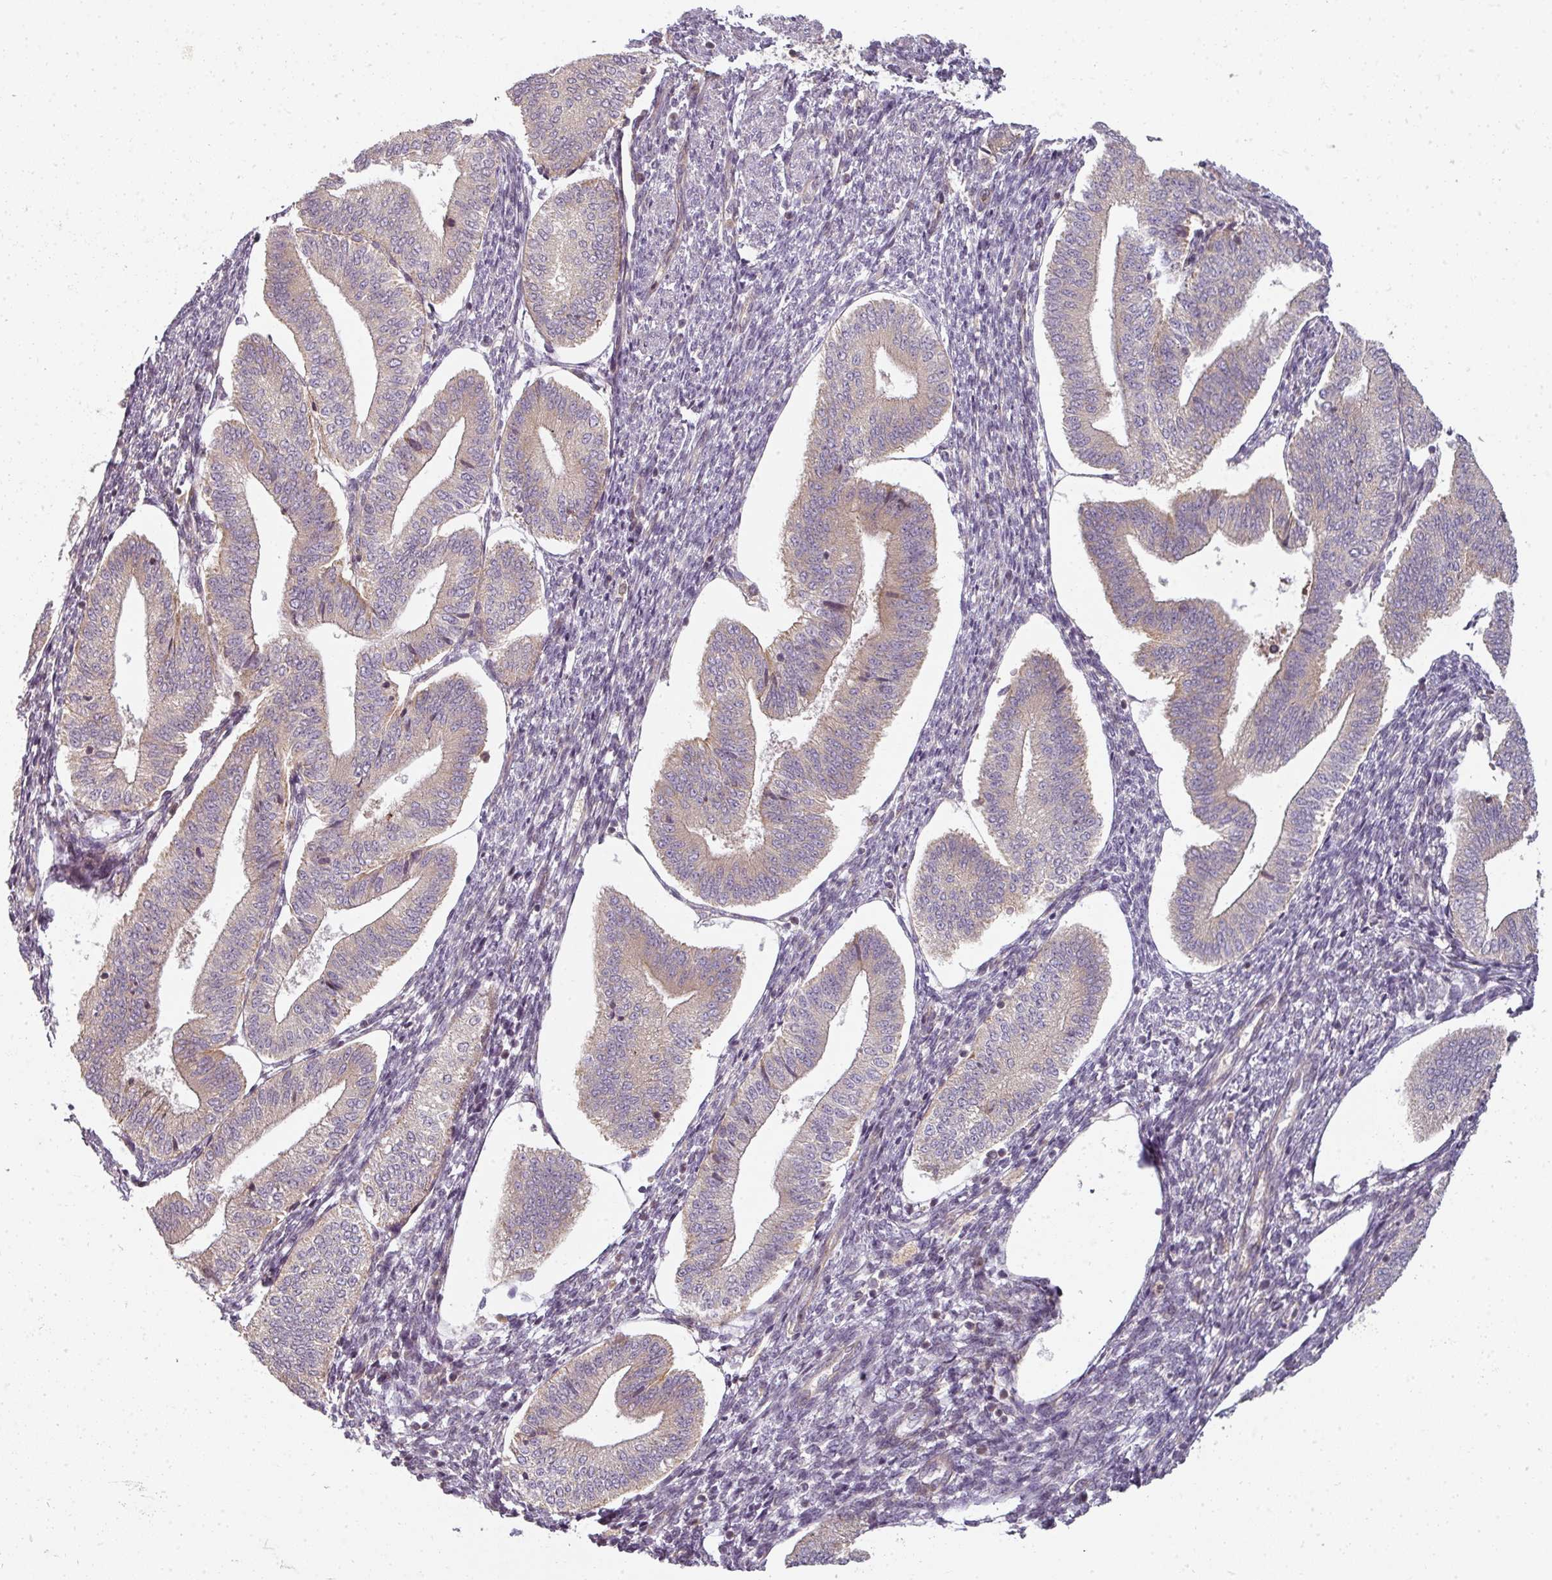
{"staining": {"intensity": "weak", "quantity": "25%-75%", "location": "cytoplasmic/membranous"}, "tissue": "endometrium", "cell_type": "Cells in endometrial stroma", "image_type": "normal", "snomed": [{"axis": "morphology", "description": "Normal tissue, NOS"}, {"axis": "topography", "description": "Endometrium"}], "caption": "Immunohistochemical staining of unremarkable human endometrium shows weak cytoplasmic/membranous protein positivity in about 25%-75% of cells in endometrial stroma. (Stains: DAB (3,3'-diaminobenzidine) in brown, nuclei in blue, Microscopy: brightfield microscopy at high magnification).", "gene": "CNOT1", "patient": {"sex": "female", "age": 34}}